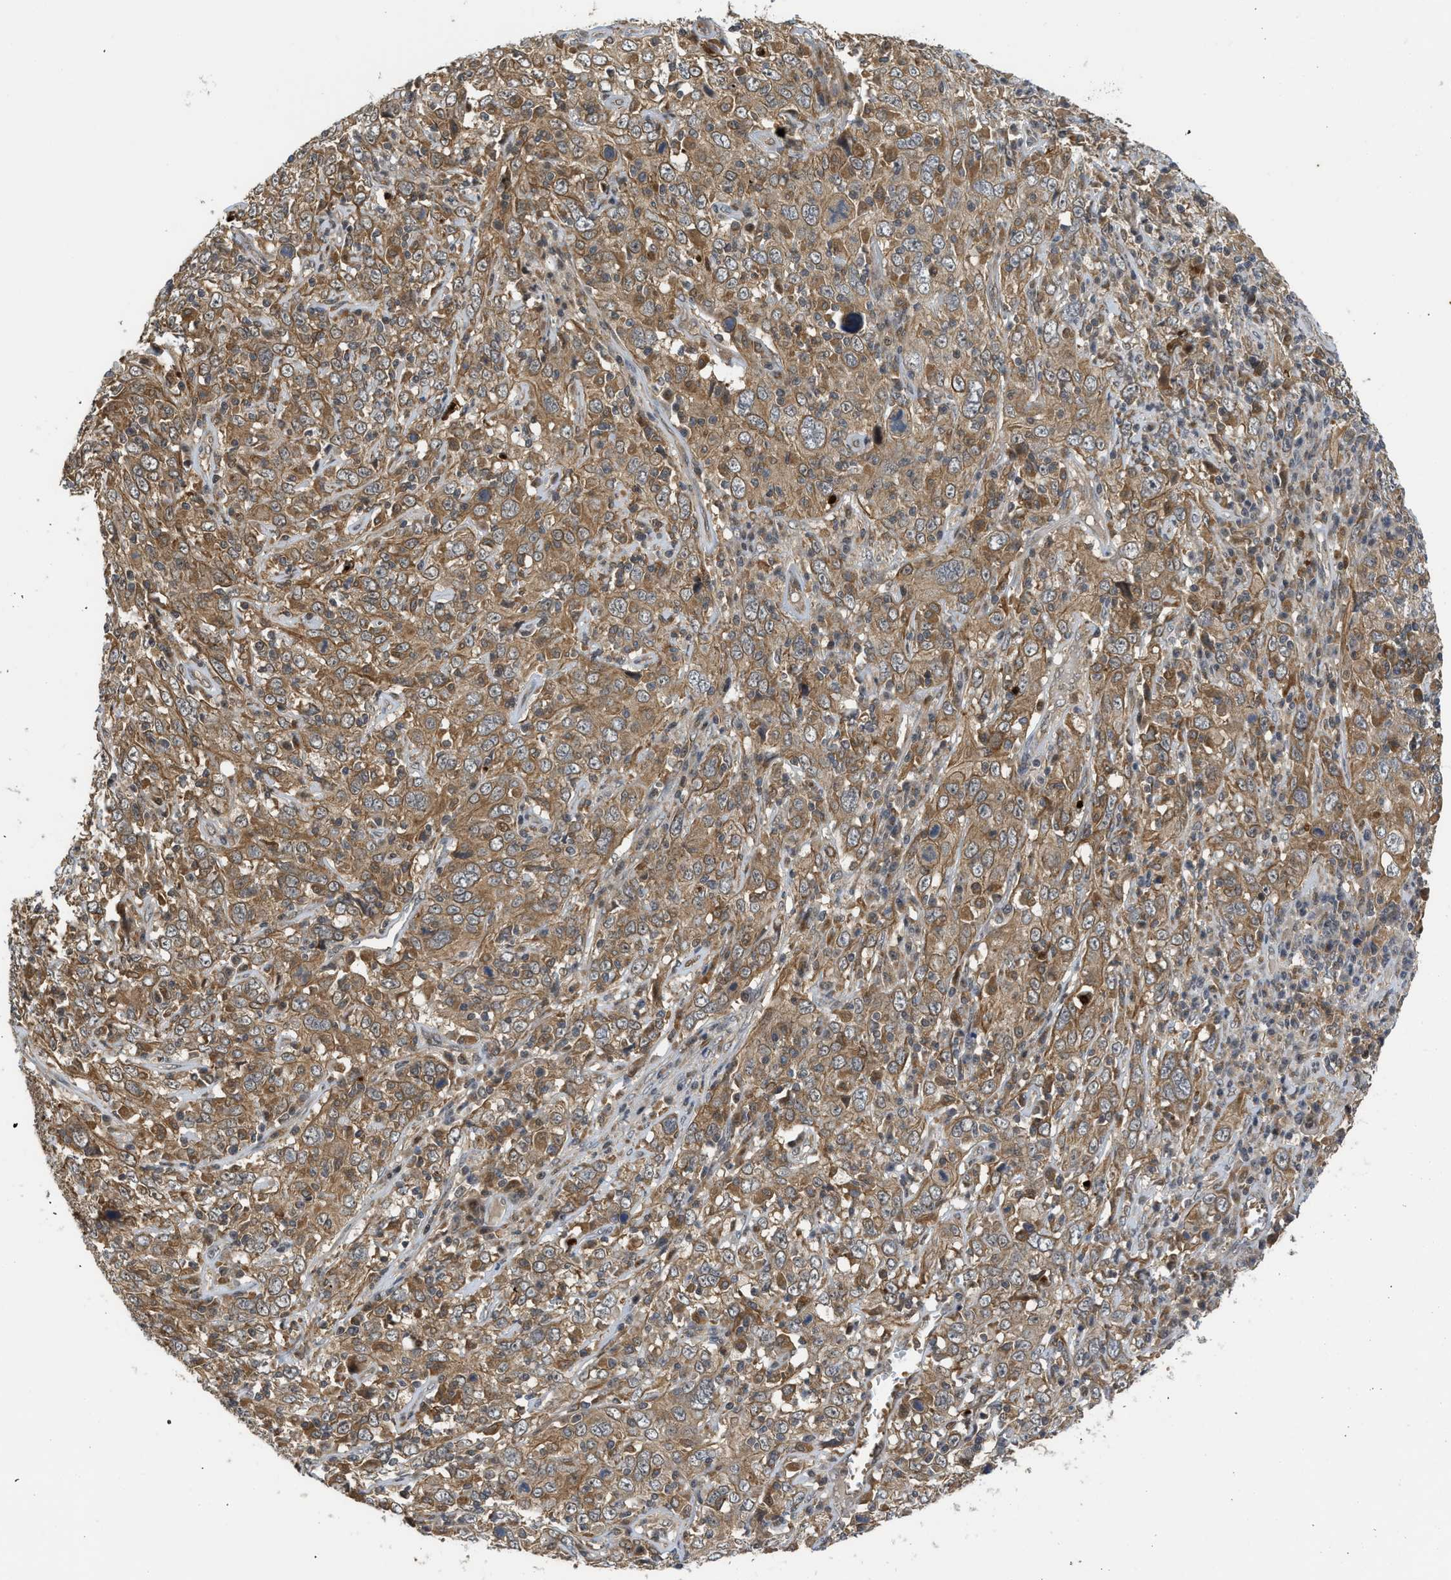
{"staining": {"intensity": "moderate", "quantity": ">75%", "location": "cytoplasmic/membranous"}, "tissue": "cervical cancer", "cell_type": "Tumor cells", "image_type": "cancer", "snomed": [{"axis": "morphology", "description": "Squamous cell carcinoma, NOS"}, {"axis": "topography", "description": "Cervix"}], "caption": "IHC histopathology image of cervical cancer stained for a protein (brown), which exhibits medium levels of moderate cytoplasmic/membranous staining in approximately >75% of tumor cells.", "gene": "DNAJC28", "patient": {"sex": "female", "age": 46}}